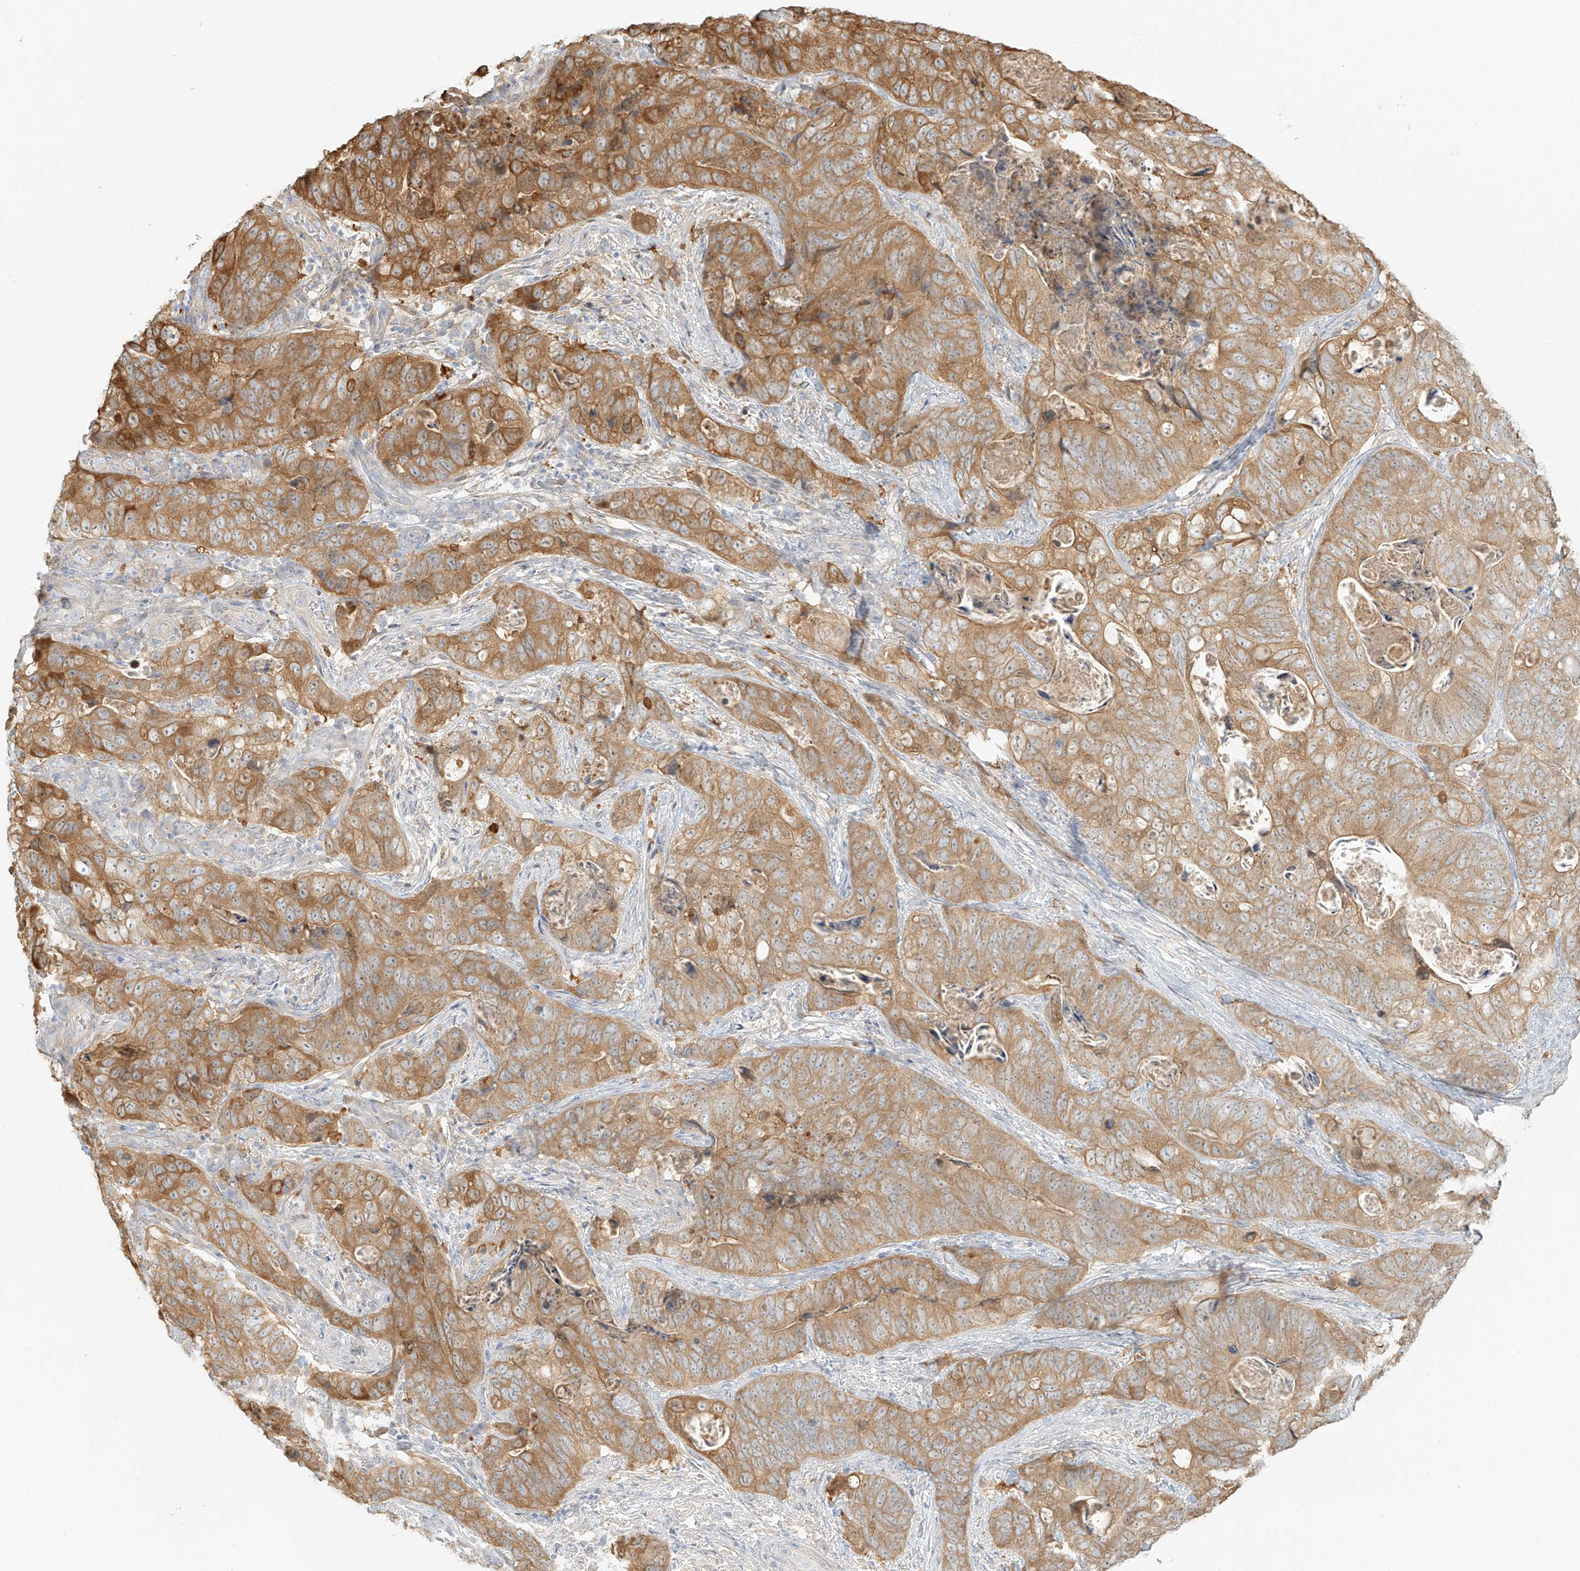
{"staining": {"intensity": "moderate", "quantity": ">75%", "location": "cytoplasmic/membranous"}, "tissue": "stomach cancer", "cell_type": "Tumor cells", "image_type": "cancer", "snomed": [{"axis": "morphology", "description": "Normal tissue, NOS"}, {"axis": "morphology", "description": "Adenocarcinoma, NOS"}, {"axis": "topography", "description": "Stomach"}], "caption": "Stomach cancer stained with immunohistochemistry shows moderate cytoplasmic/membranous positivity in about >75% of tumor cells. Immunohistochemistry (ihc) stains the protein of interest in brown and the nuclei are stained blue.", "gene": "UPK1B", "patient": {"sex": "female", "age": 89}}